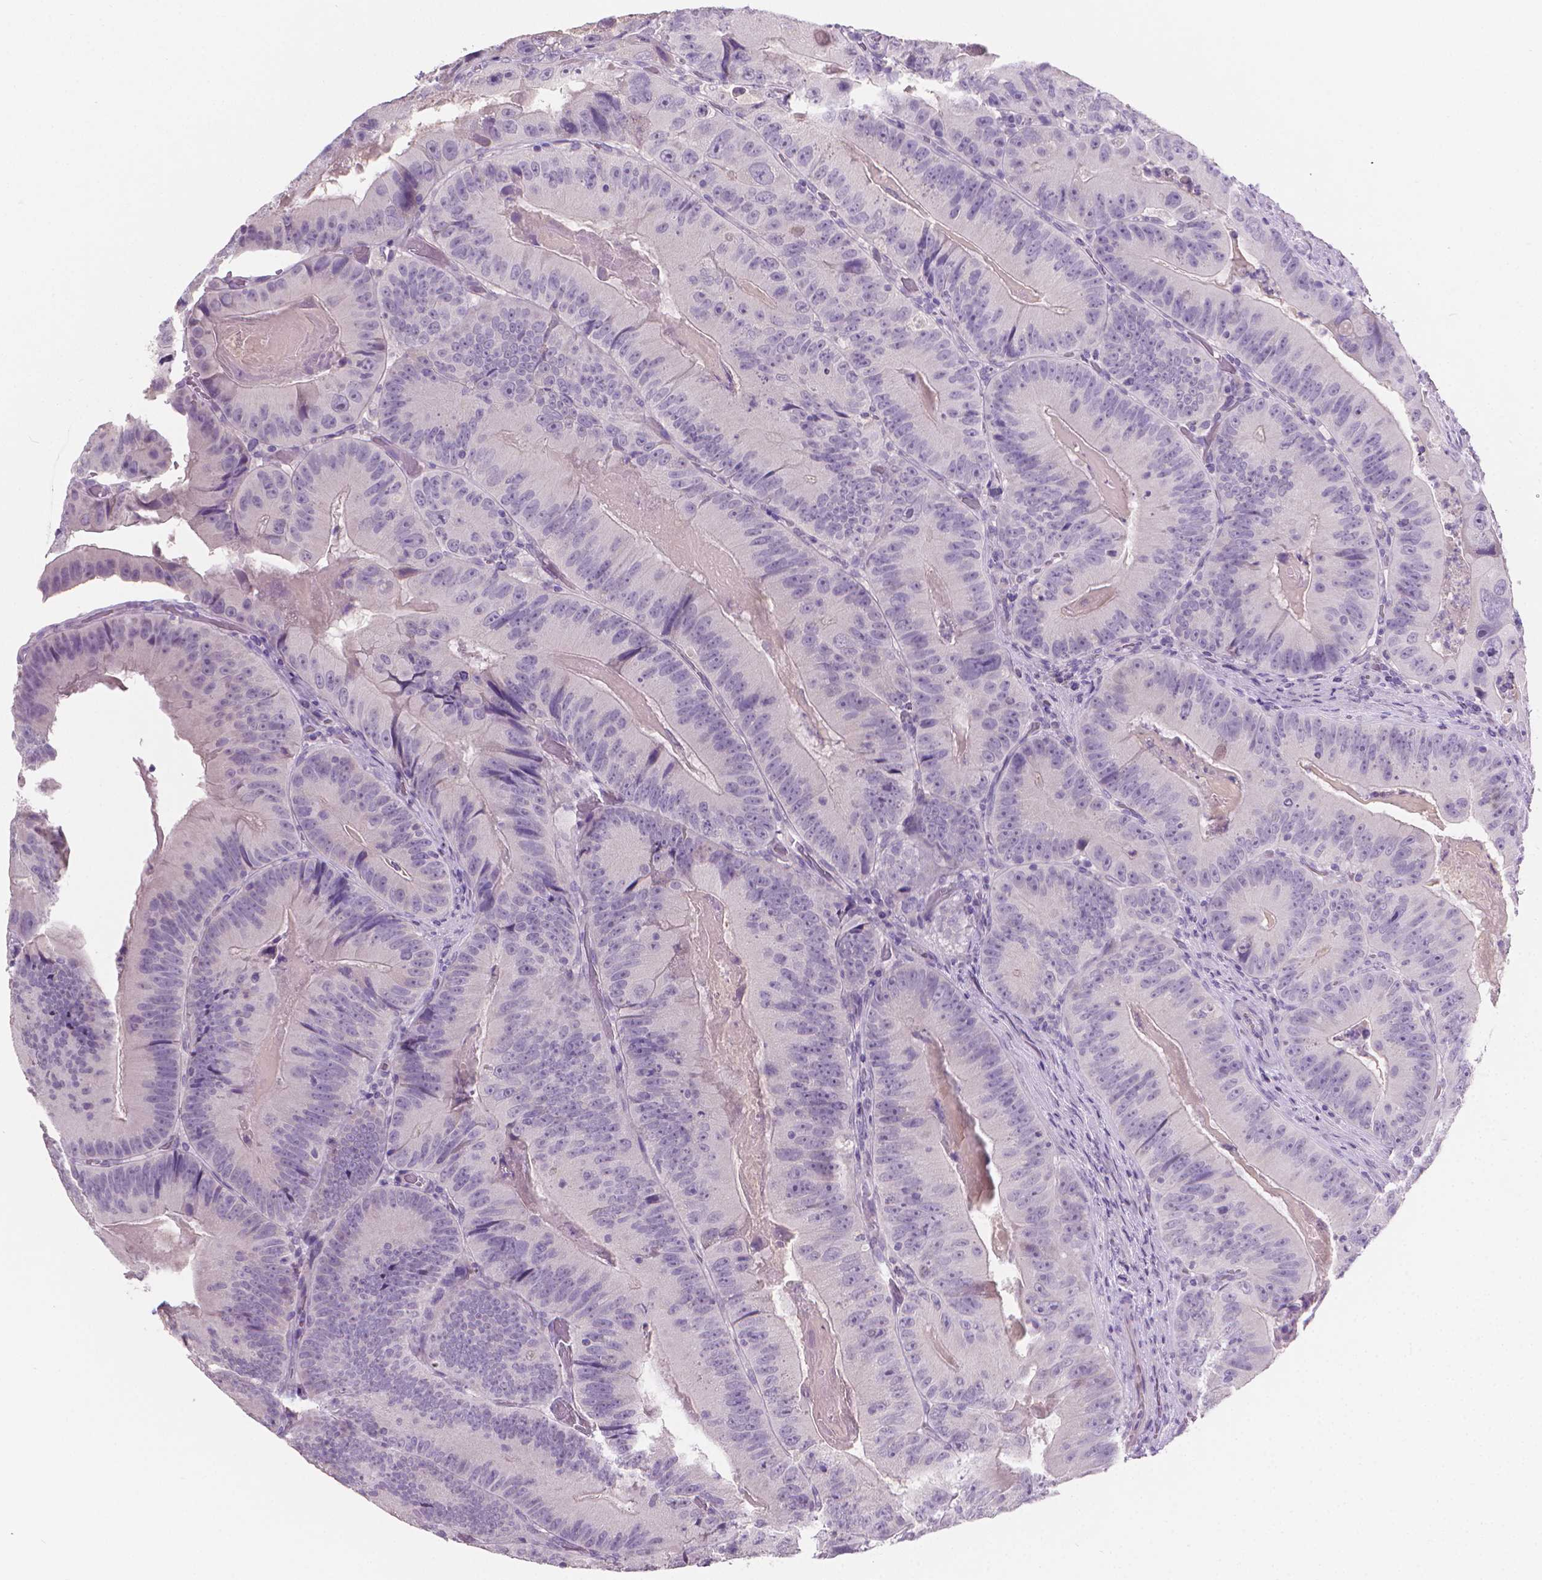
{"staining": {"intensity": "negative", "quantity": "none", "location": "none"}, "tissue": "colorectal cancer", "cell_type": "Tumor cells", "image_type": "cancer", "snomed": [{"axis": "morphology", "description": "Adenocarcinoma, NOS"}, {"axis": "topography", "description": "Colon"}], "caption": "A photomicrograph of human colorectal cancer (adenocarcinoma) is negative for staining in tumor cells.", "gene": "TNNI2", "patient": {"sex": "female", "age": 86}}